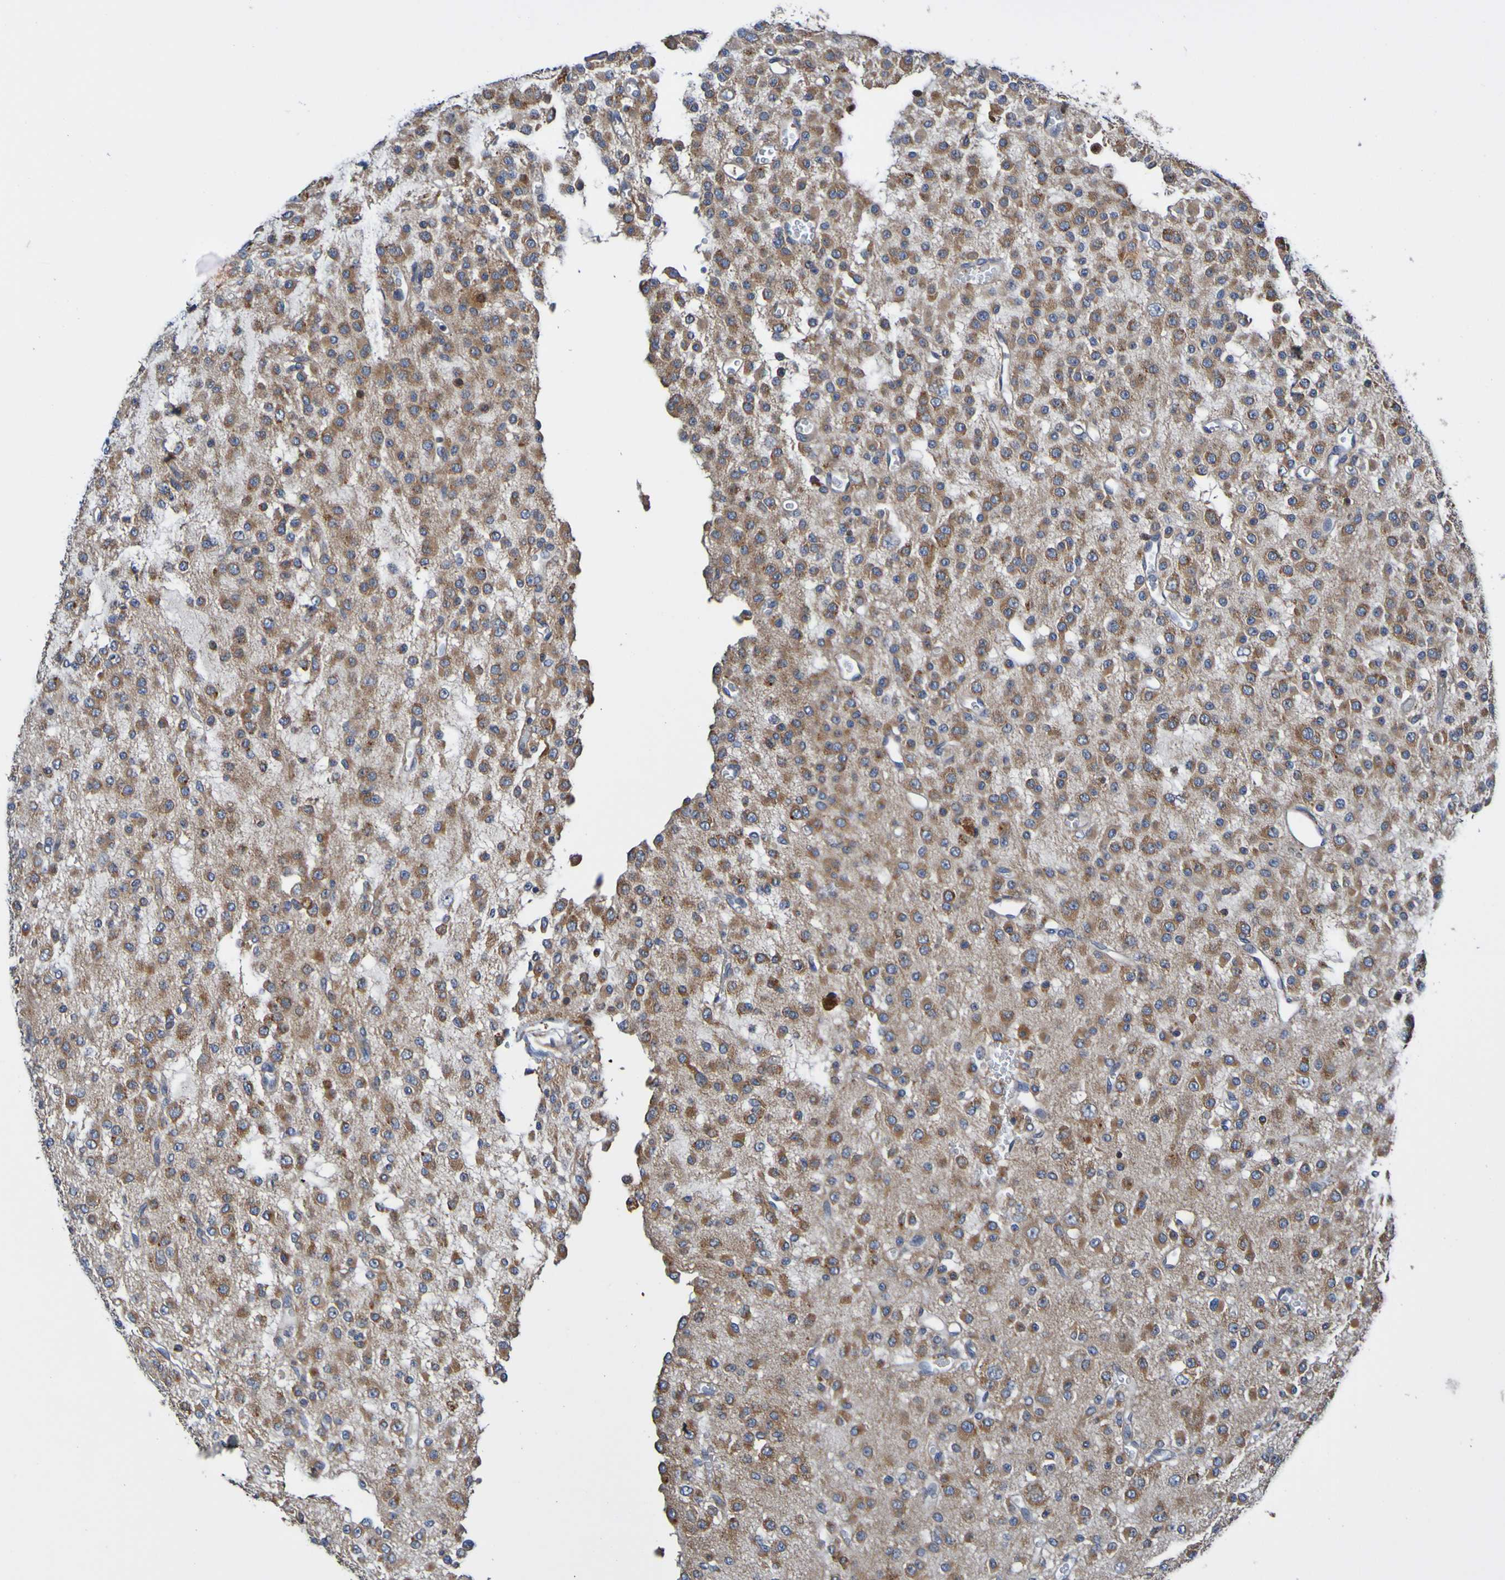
{"staining": {"intensity": "moderate", "quantity": ">75%", "location": "cytoplasmic/membranous"}, "tissue": "glioma", "cell_type": "Tumor cells", "image_type": "cancer", "snomed": [{"axis": "morphology", "description": "Glioma, malignant, Low grade"}, {"axis": "topography", "description": "Brain"}], "caption": "Malignant glioma (low-grade) was stained to show a protein in brown. There is medium levels of moderate cytoplasmic/membranous positivity in approximately >75% of tumor cells.", "gene": "METAP2", "patient": {"sex": "male", "age": 38}}